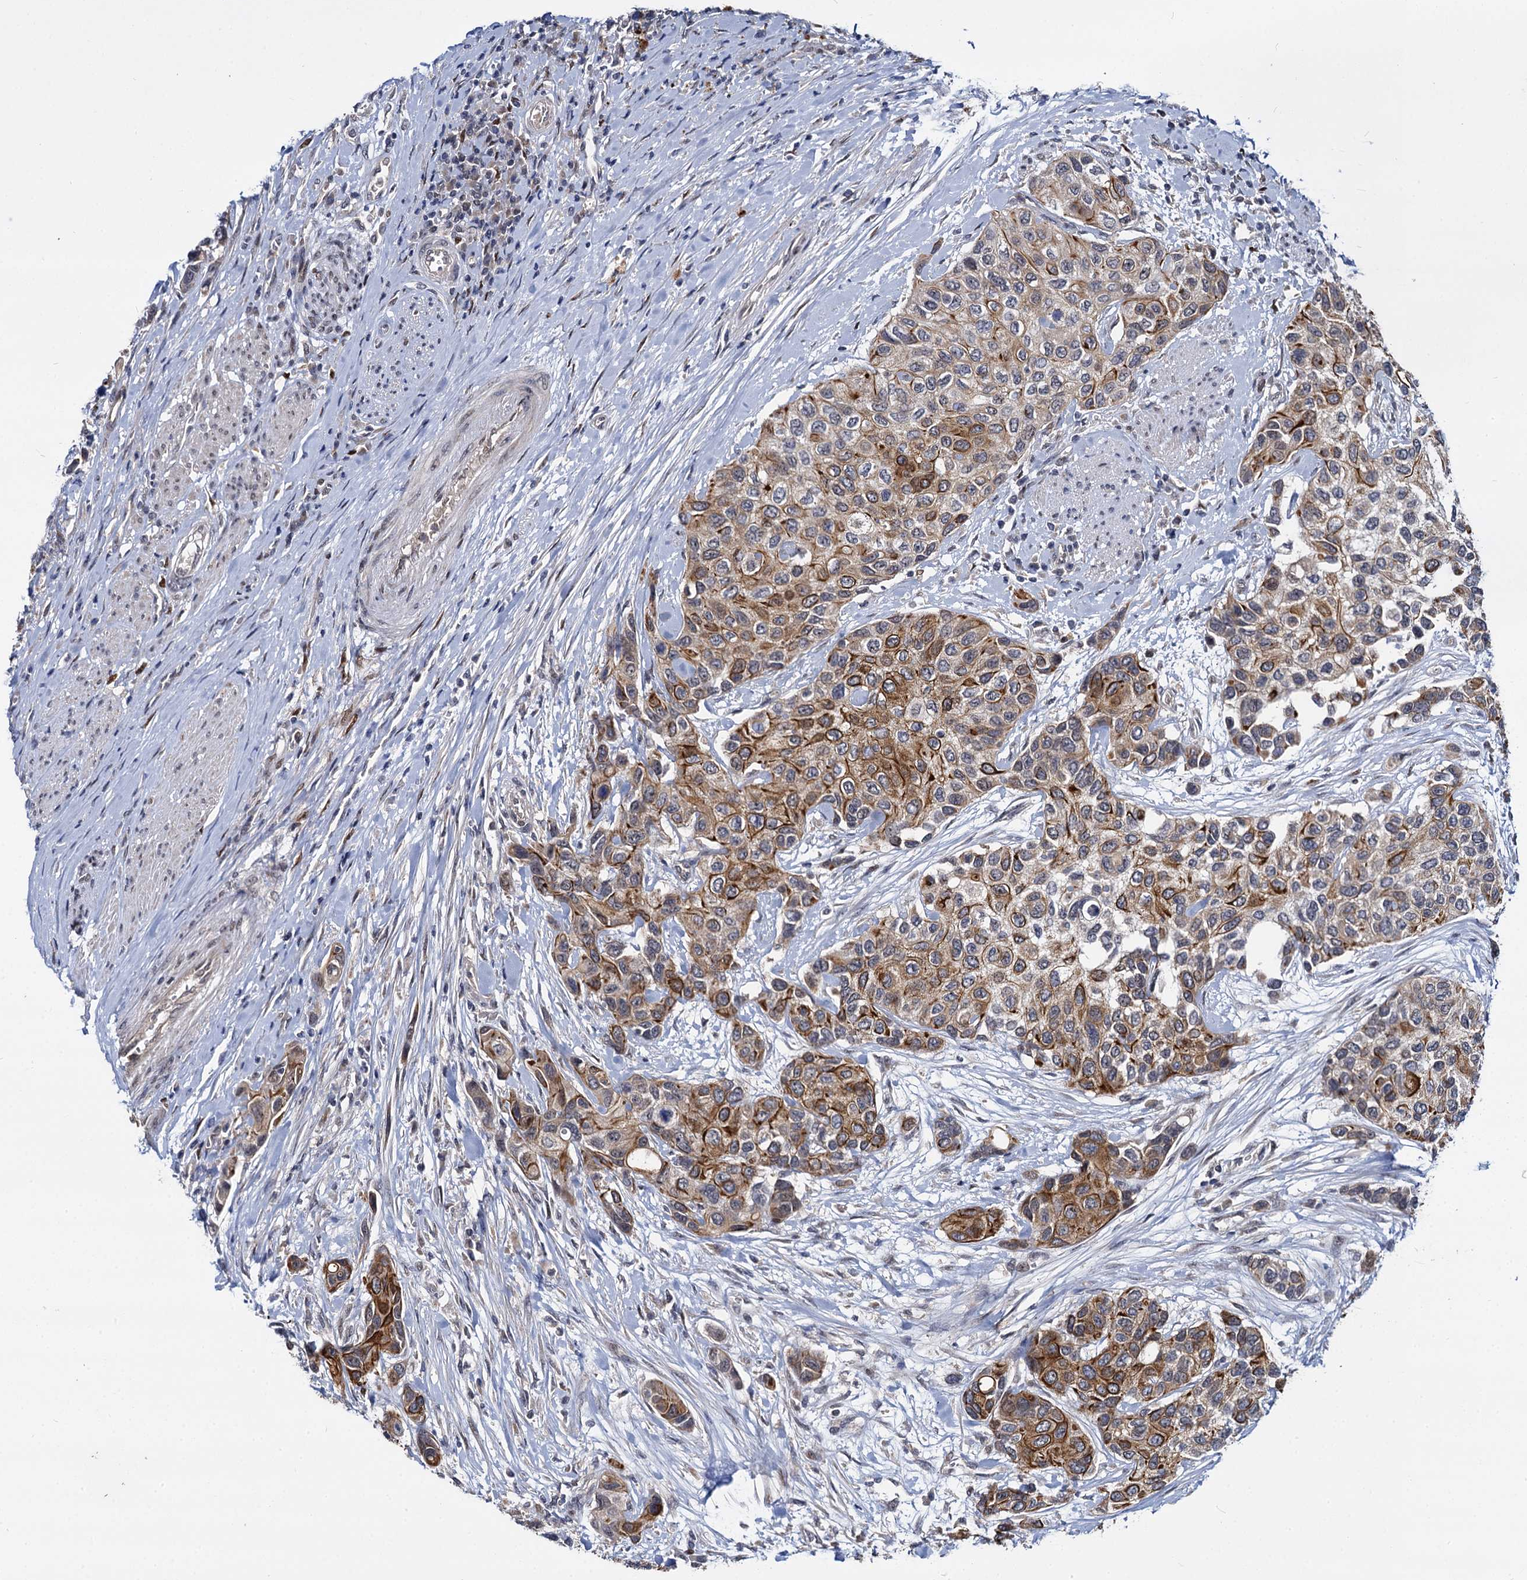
{"staining": {"intensity": "moderate", "quantity": "25%-75%", "location": "cytoplasmic/membranous"}, "tissue": "urothelial cancer", "cell_type": "Tumor cells", "image_type": "cancer", "snomed": [{"axis": "morphology", "description": "Normal tissue, NOS"}, {"axis": "morphology", "description": "Urothelial carcinoma, High grade"}, {"axis": "topography", "description": "Vascular tissue"}, {"axis": "topography", "description": "Urinary bladder"}], "caption": "Urothelial cancer was stained to show a protein in brown. There is medium levels of moderate cytoplasmic/membranous staining in about 25%-75% of tumor cells. The staining was performed using DAB (3,3'-diaminobenzidine), with brown indicating positive protein expression. Nuclei are stained blue with hematoxylin.", "gene": "MAML2", "patient": {"sex": "female", "age": 56}}